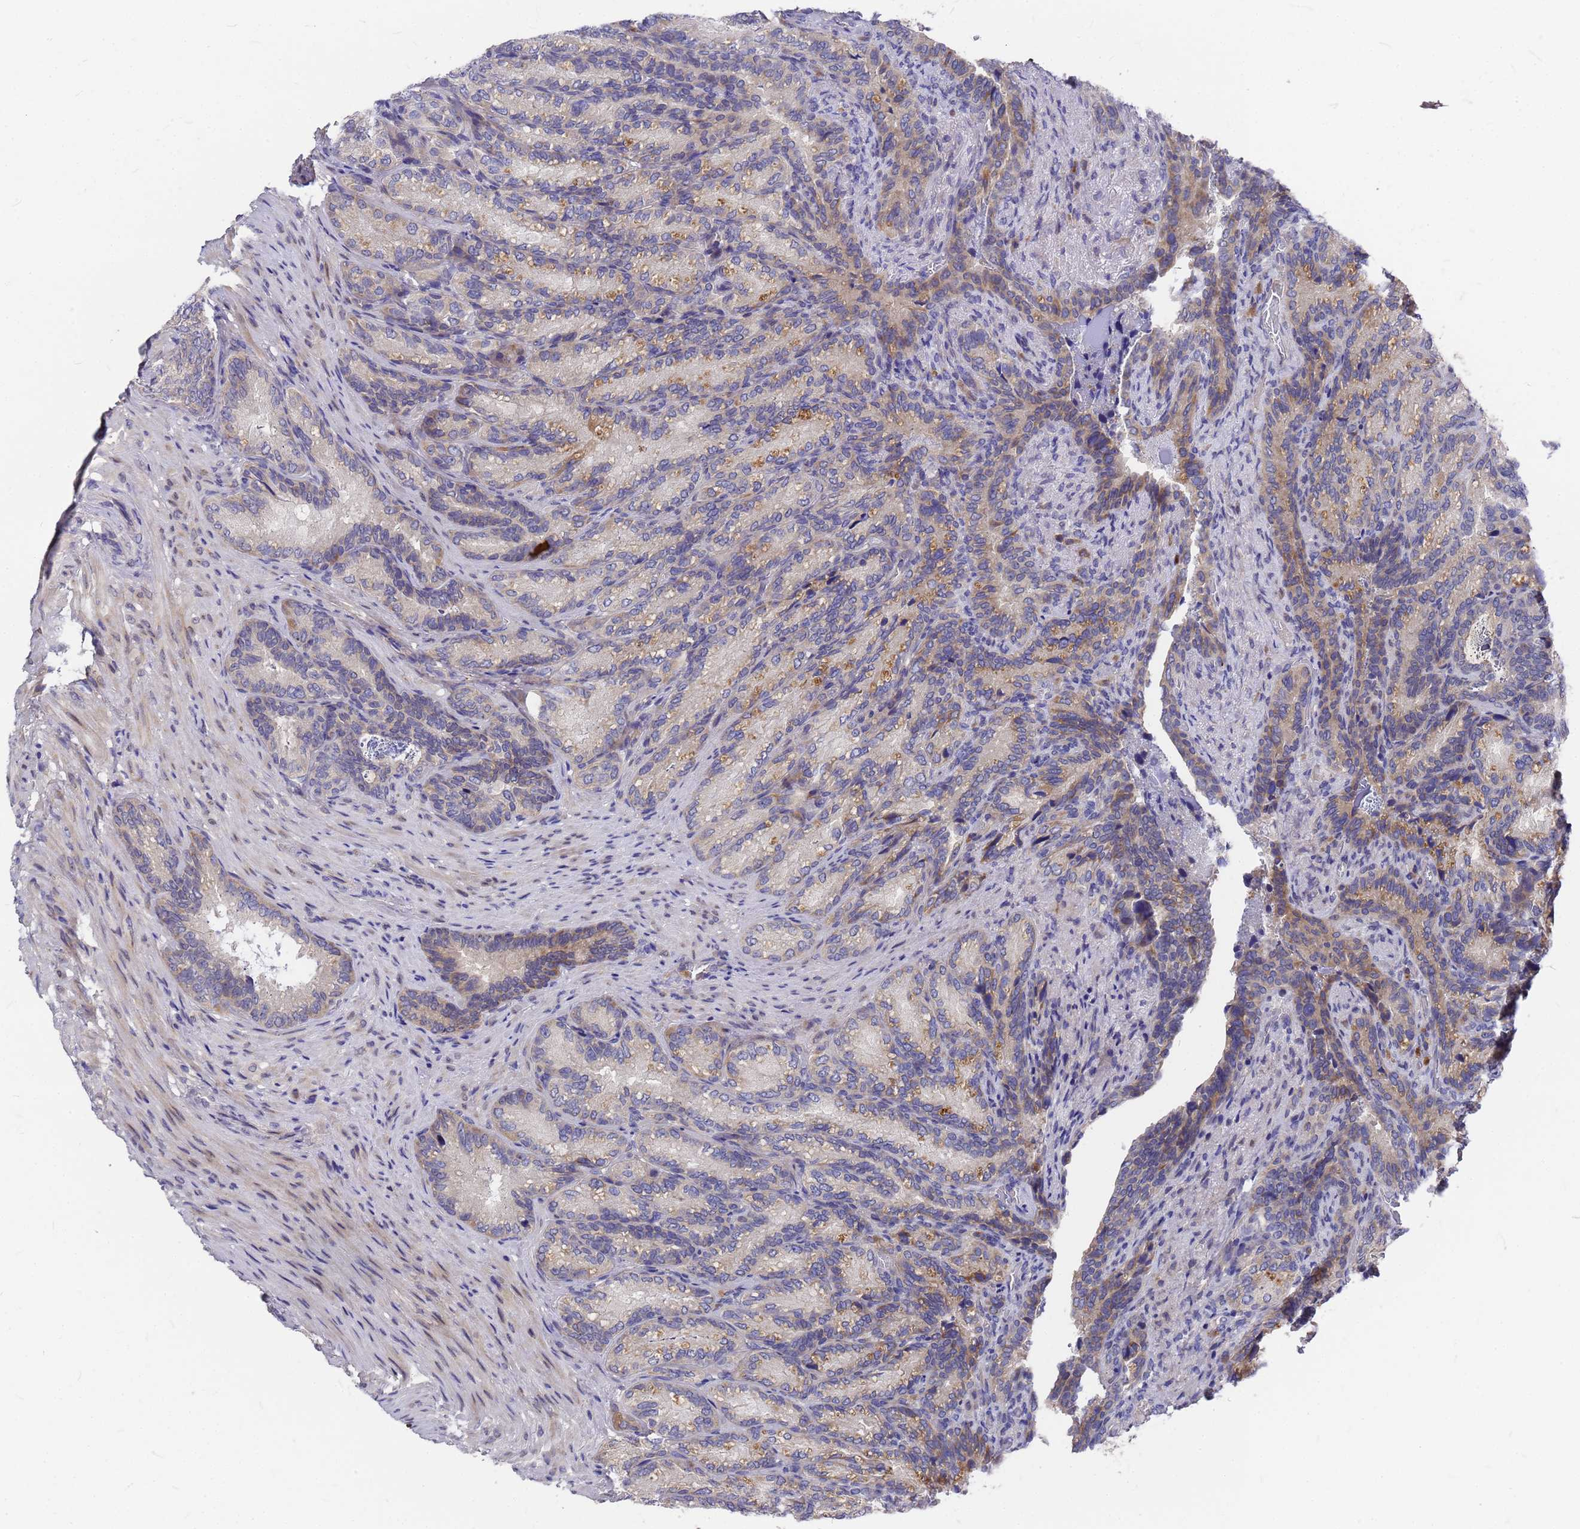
{"staining": {"intensity": "moderate", "quantity": "<25%", "location": "cytoplasmic/membranous"}, "tissue": "seminal vesicle", "cell_type": "Glandular cells", "image_type": "normal", "snomed": [{"axis": "morphology", "description": "Normal tissue, NOS"}, {"axis": "topography", "description": "Seminal veicle"}], "caption": "Brown immunohistochemical staining in benign human seminal vesicle demonstrates moderate cytoplasmic/membranous positivity in approximately <25% of glandular cells. (Stains: DAB (3,3'-diaminobenzidine) in brown, nuclei in blue, Microscopy: brightfield microscopy at high magnification).", "gene": "ZNF717", "patient": {"sex": "male", "age": 58}}